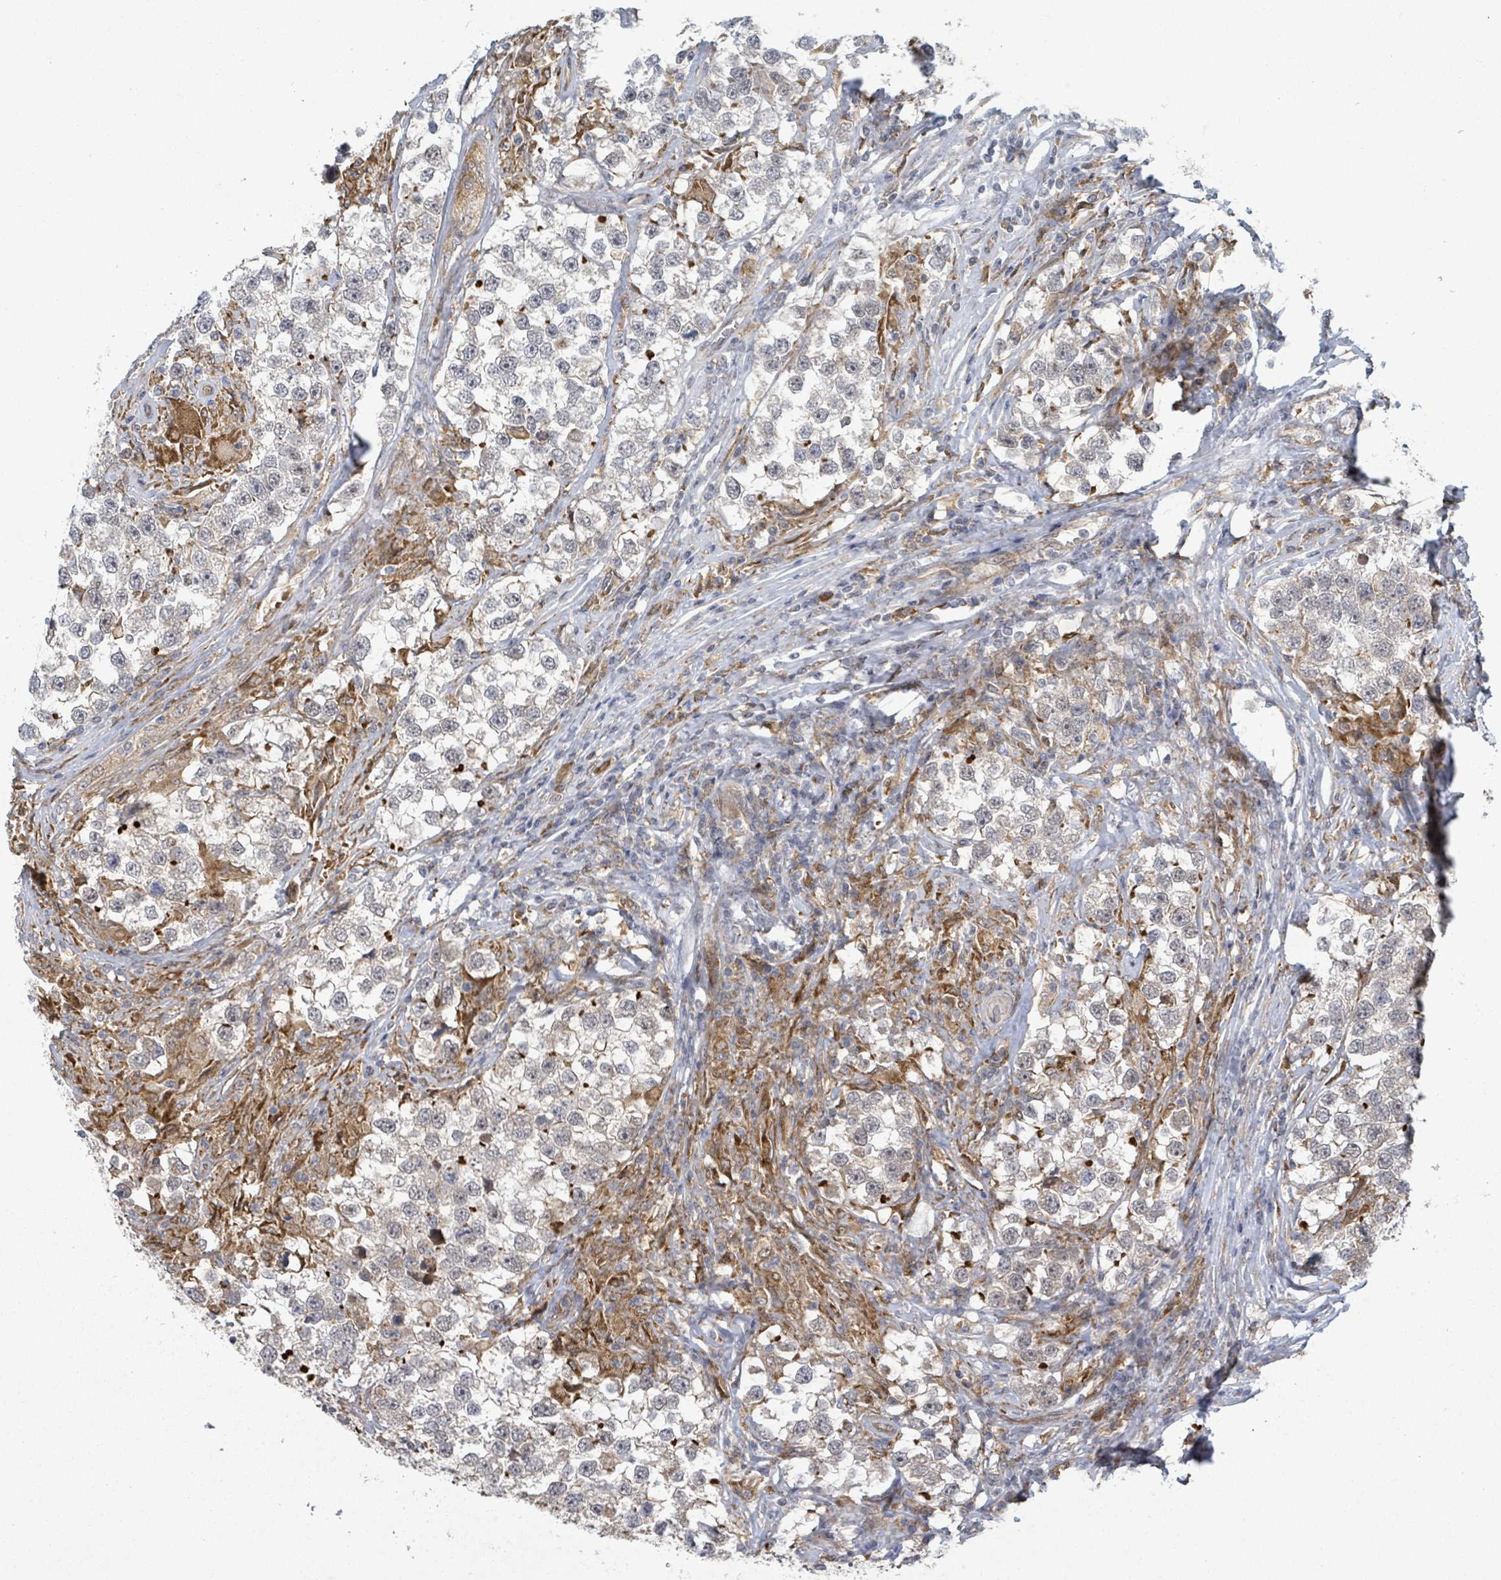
{"staining": {"intensity": "weak", "quantity": "<25%", "location": "cytoplasmic/membranous"}, "tissue": "testis cancer", "cell_type": "Tumor cells", "image_type": "cancer", "snomed": [{"axis": "morphology", "description": "Seminoma, NOS"}, {"axis": "topography", "description": "Testis"}], "caption": "DAB immunohistochemical staining of human testis seminoma shows no significant positivity in tumor cells.", "gene": "SHROOM2", "patient": {"sex": "male", "age": 46}}